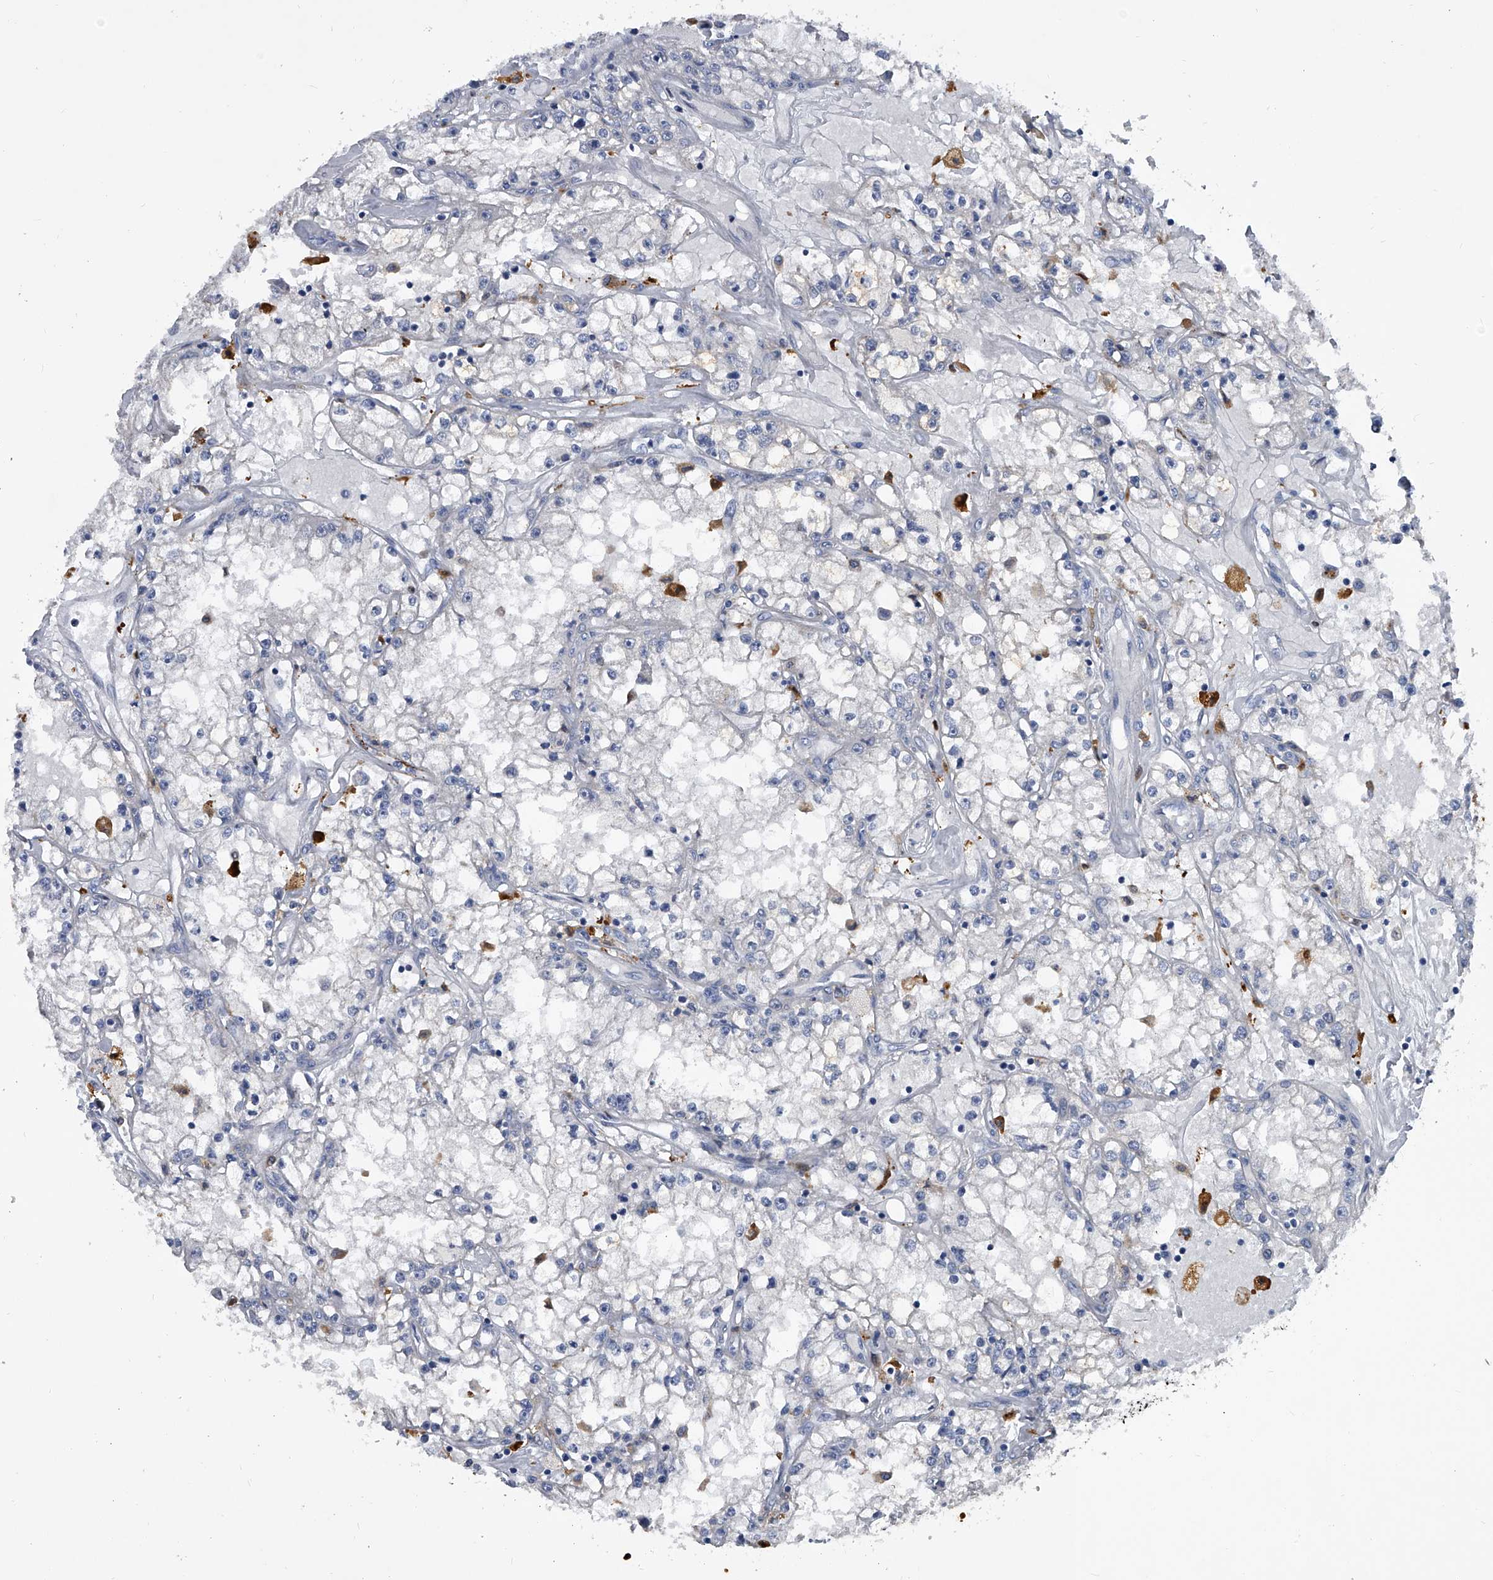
{"staining": {"intensity": "negative", "quantity": "none", "location": "none"}, "tissue": "renal cancer", "cell_type": "Tumor cells", "image_type": "cancer", "snomed": [{"axis": "morphology", "description": "Adenocarcinoma, NOS"}, {"axis": "topography", "description": "Kidney"}], "caption": "There is no significant positivity in tumor cells of adenocarcinoma (renal).", "gene": "SPP1", "patient": {"sex": "male", "age": 56}}